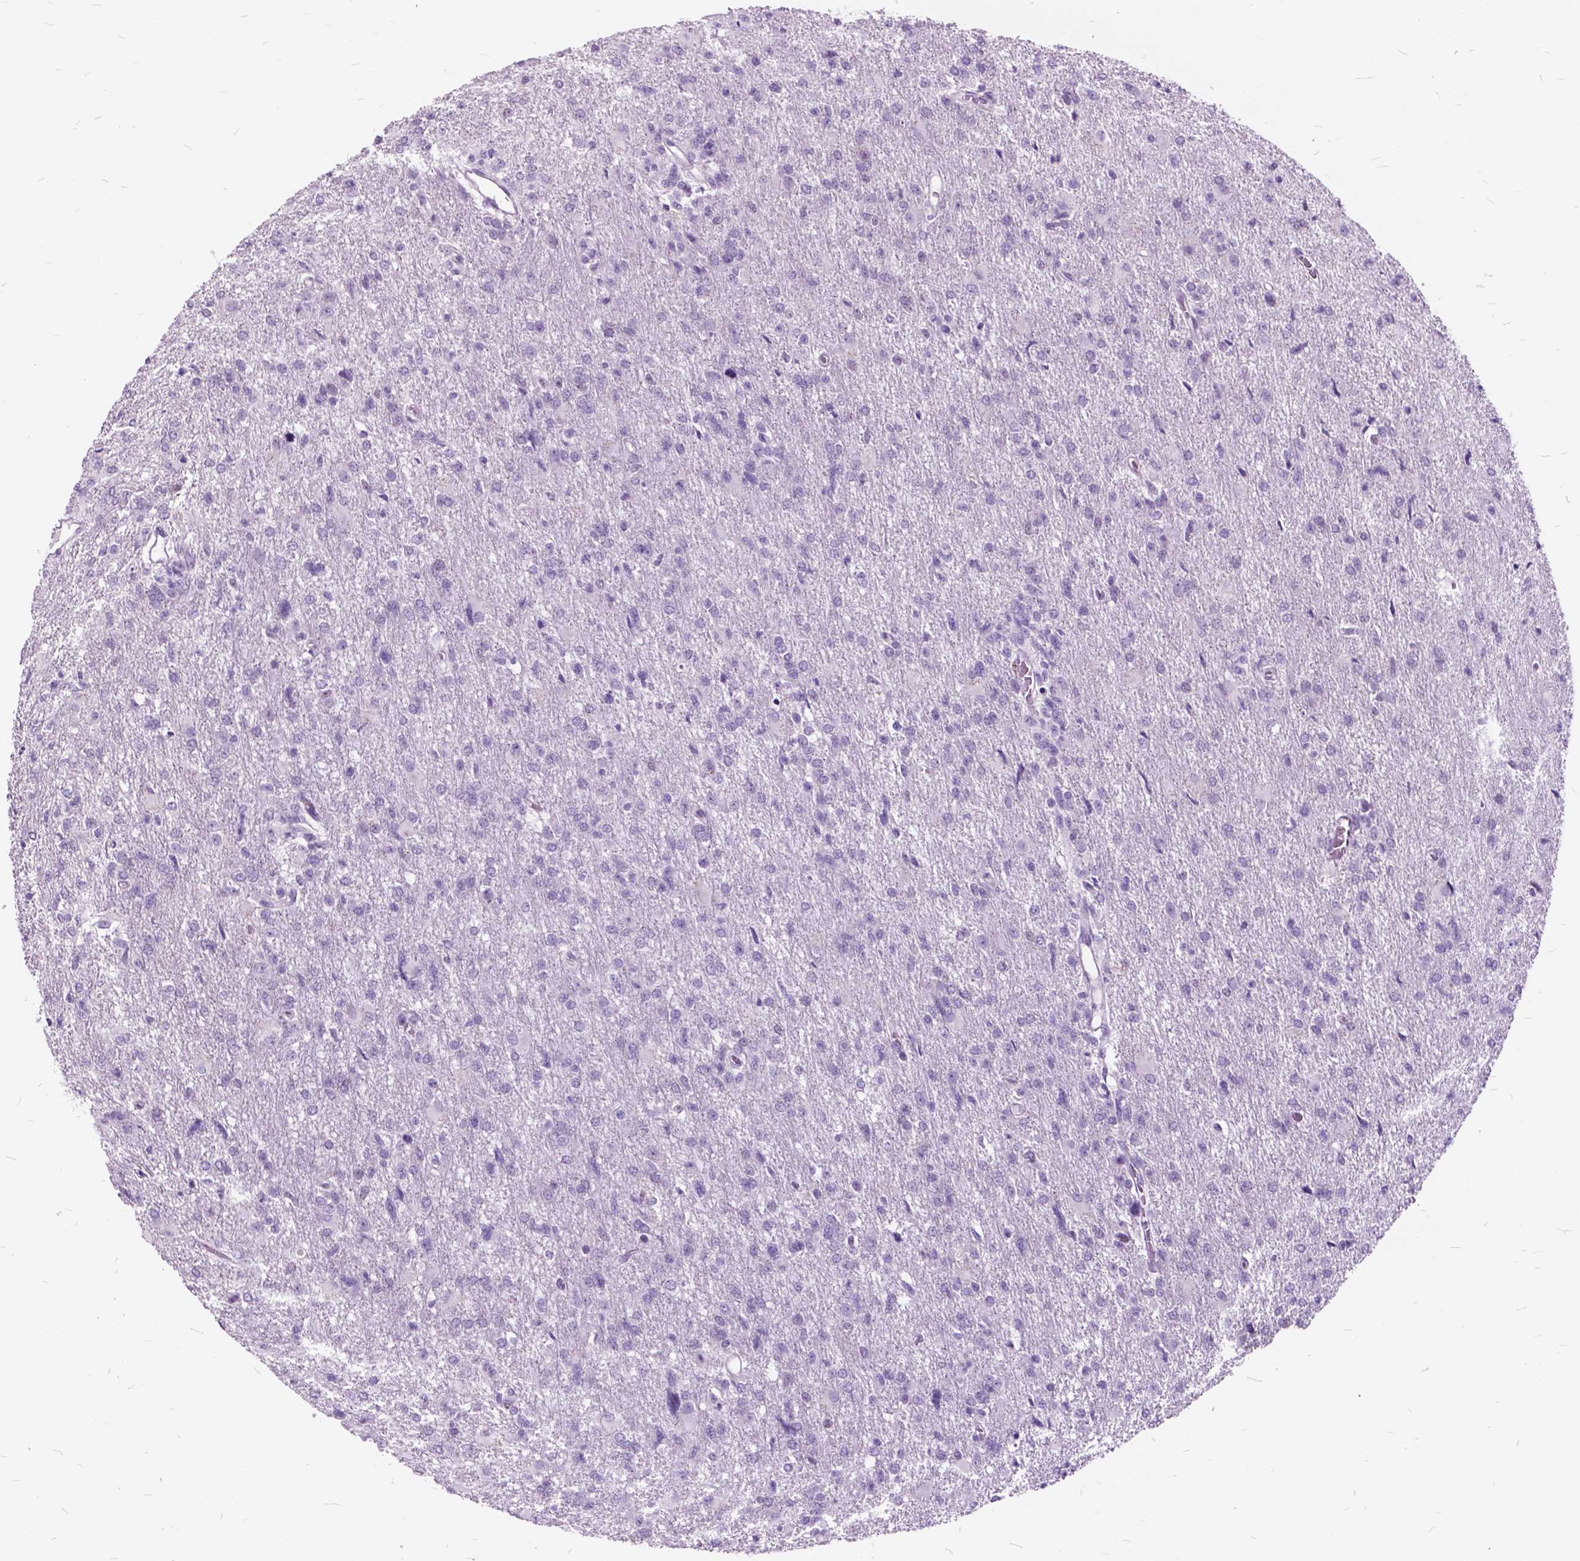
{"staining": {"intensity": "negative", "quantity": "none", "location": "none"}, "tissue": "glioma", "cell_type": "Tumor cells", "image_type": "cancer", "snomed": [{"axis": "morphology", "description": "Glioma, malignant, High grade"}, {"axis": "topography", "description": "Brain"}], "caption": "A histopathology image of glioma stained for a protein shows no brown staining in tumor cells.", "gene": "SP140", "patient": {"sex": "male", "age": 68}}